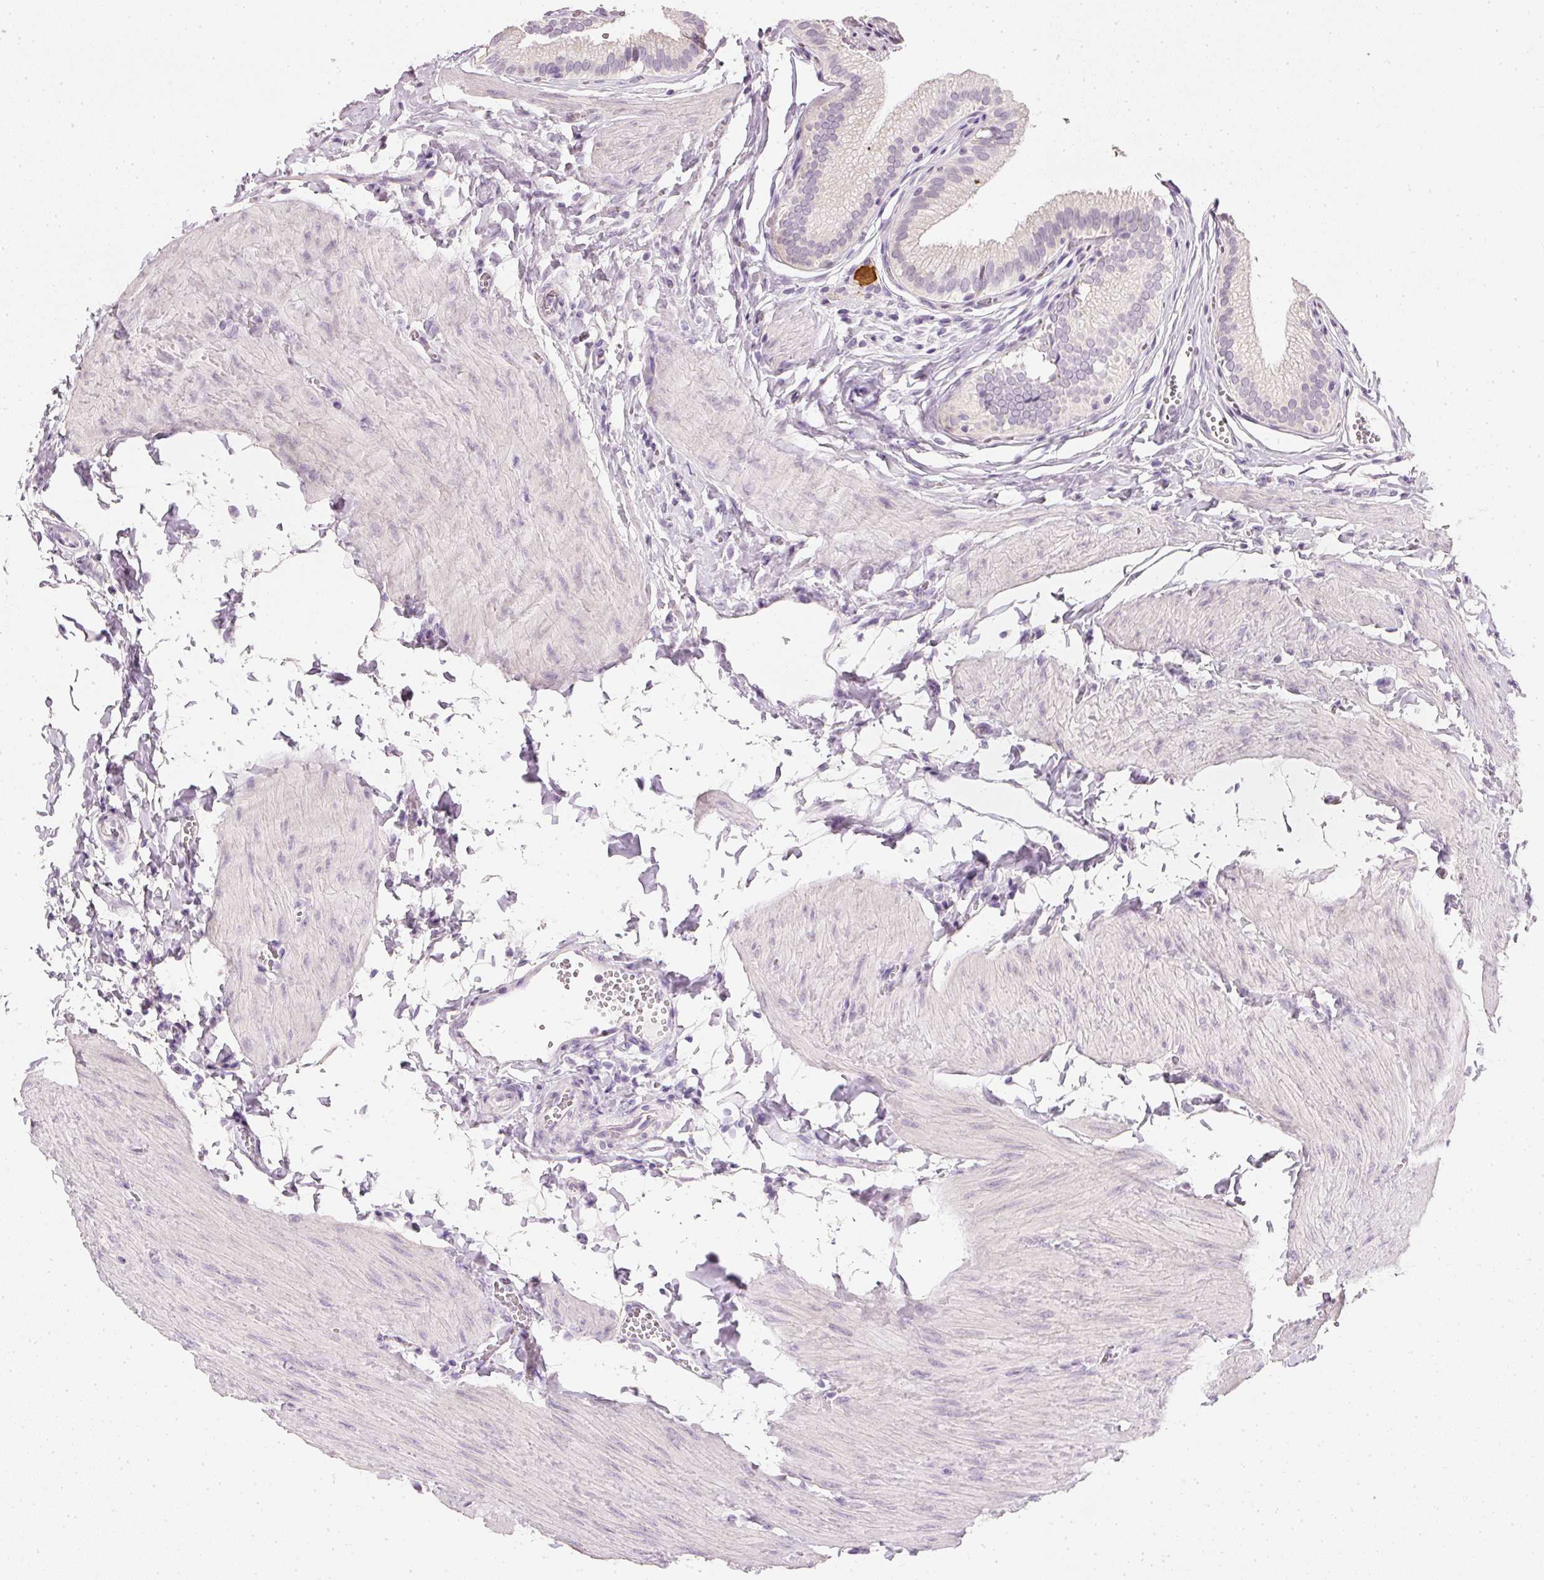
{"staining": {"intensity": "negative", "quantity": "none", "location": "none"}, "tissue": "gallbladder", "cell_type": "Glandular cells", "image_type": "normal", "snomed": [{"axis": "morphology", "description": "Normal tissue, NOS"}, {"axis": "topography", "description": "Gallbladder"}, {"axis": "topography", "description": "Peripheral nerve tissue"}], "caption": "Immunohistochemistry (IHC) histopathology image of benign gallbladder: human gallbladder stained with DAB (3,3'-diaminobenzidine) exhibits no significant protein staining in glandular cells.", "gene": "ELAVL3", "patient": {"sex": "male", "age": 17}}